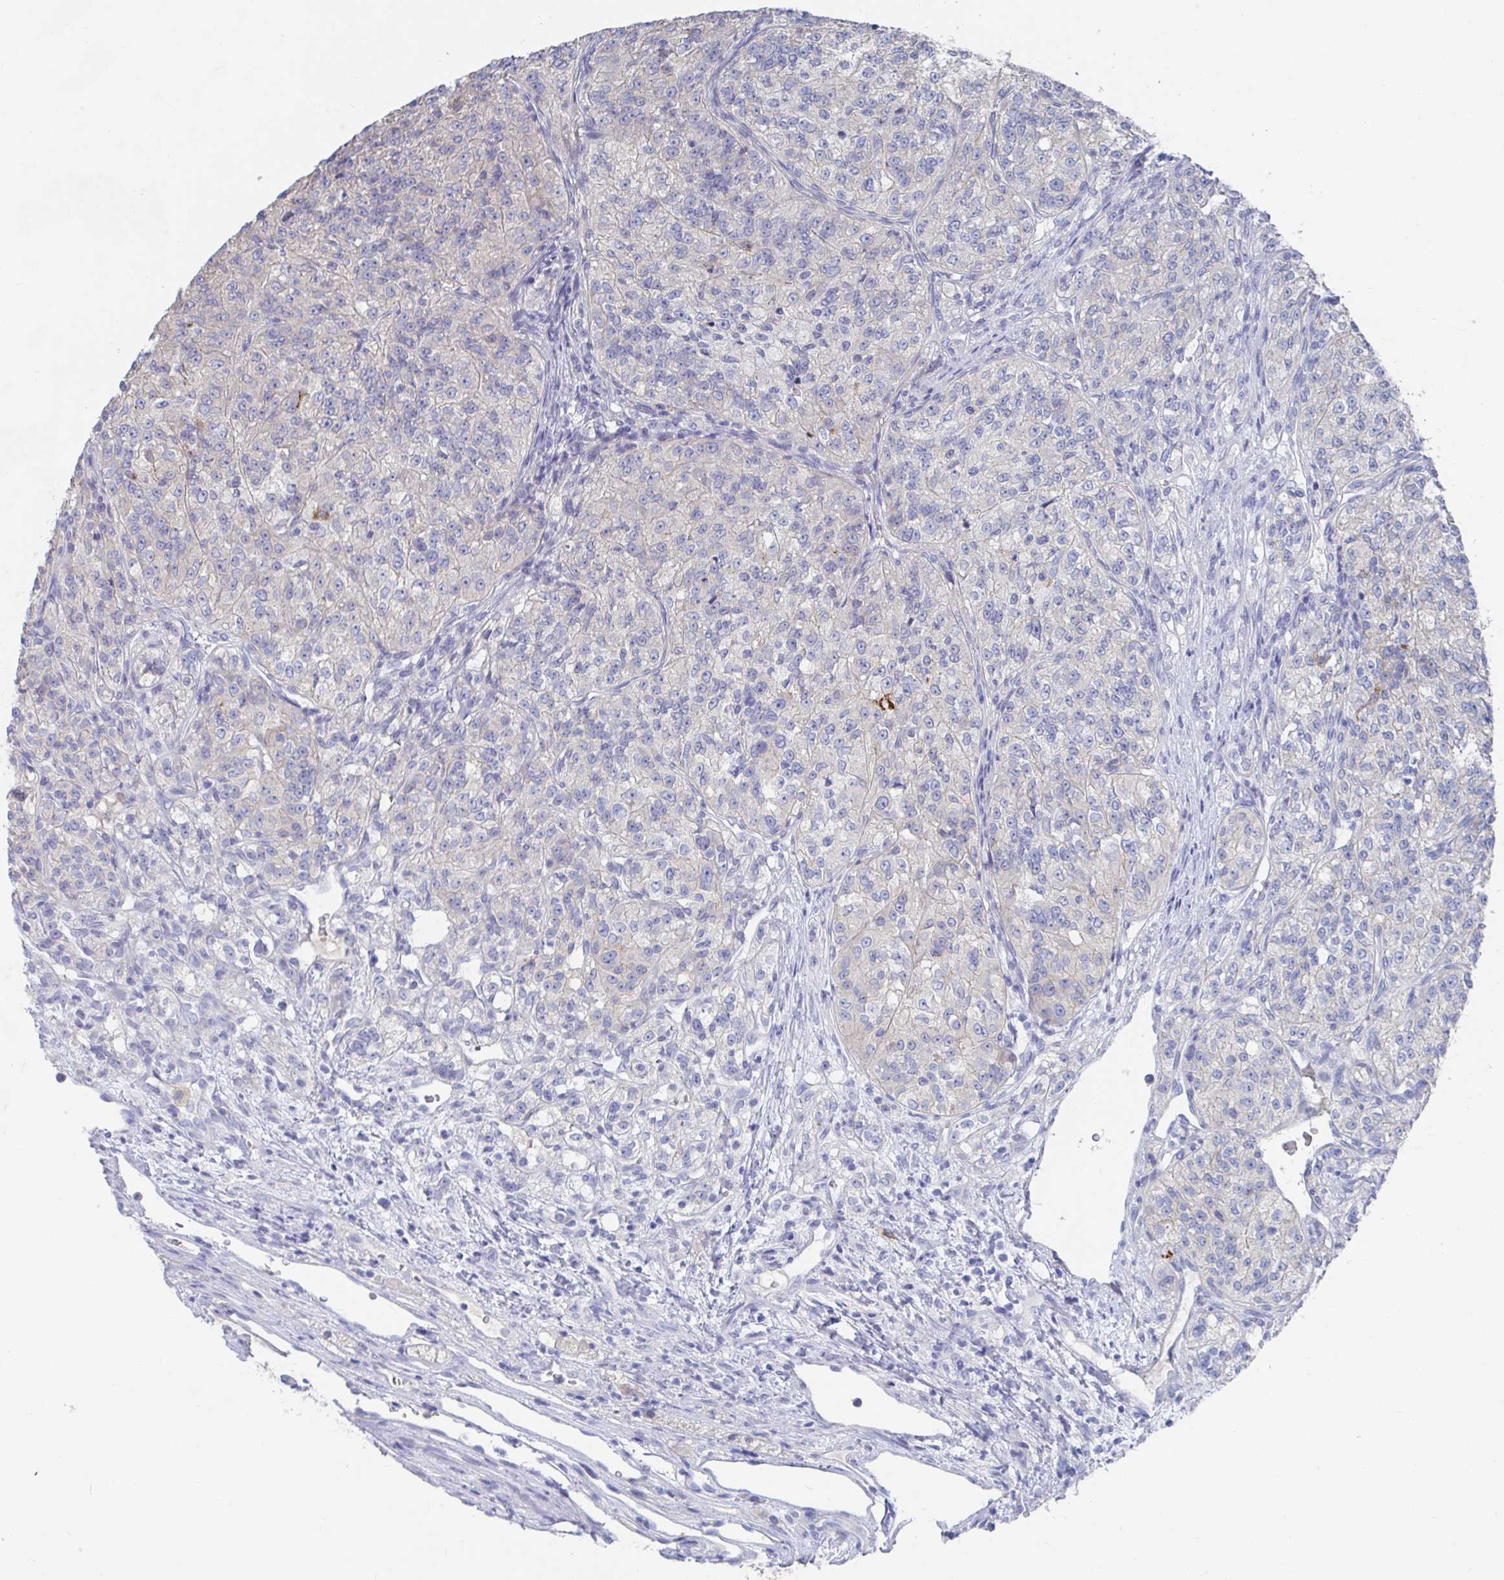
{"staining": {"intensity": "negative", "quantity": "none", "location": "none"}, "tissue": "renal cancer", "cell_type": "Tumor cells", "image_type": "cancer", "snomed": [{"axis": "morphology", "description": "Adenocarcinoma, NOS"}, {"axis": "topography", "description": "Kidney"}], "caption": "Renal adenocarcinoma was stained to show a protein in brown. There is no significant expression in tumor cells.", "gene": "KCNK5", "patient": {"sex": "female", "age": 63}}